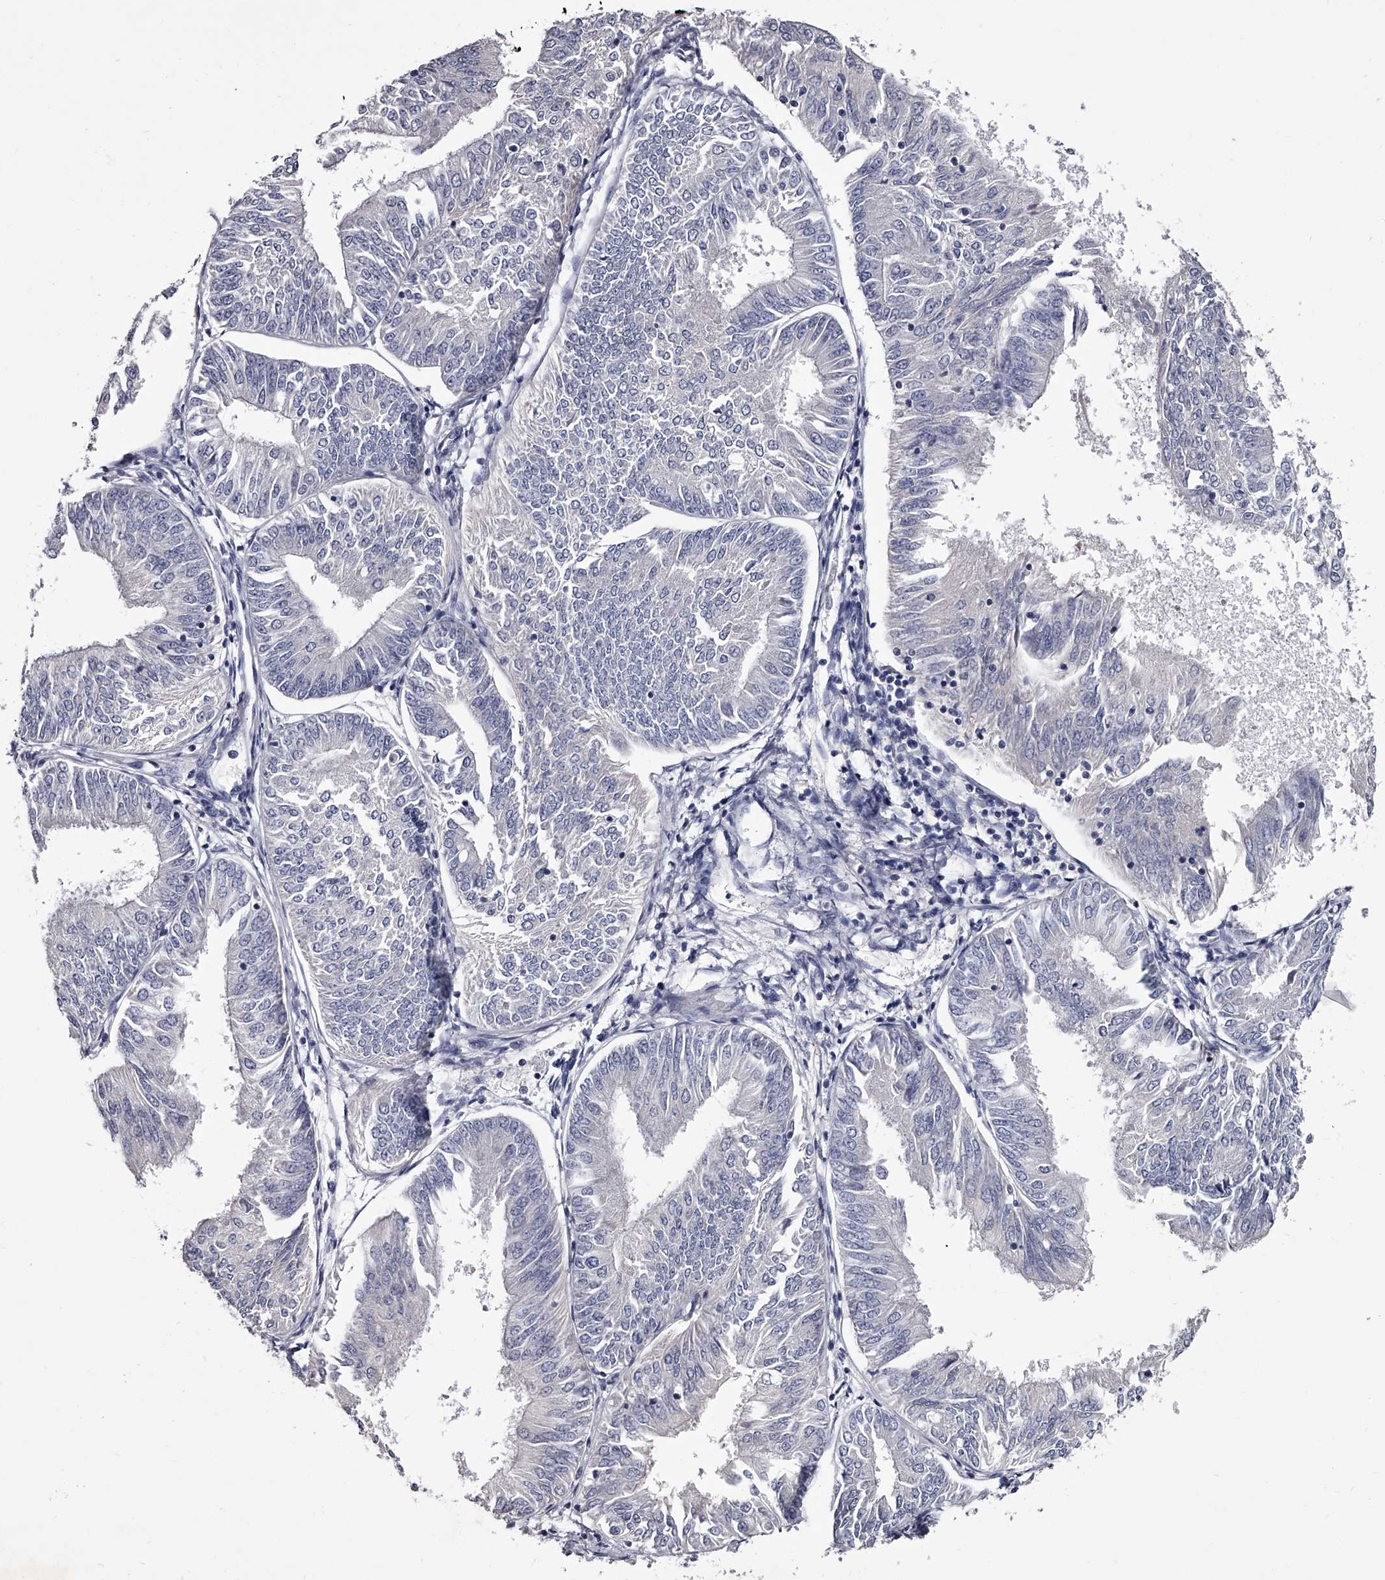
{"staining": {"intensity": "negative", "quantity": "none", "location": "none"}, "tissue": "endometrial cancer", "cell_type": "Tumor cells", "image_type": "cancer", "snomed": [{"axis": "morphology", "description": "Adenocarcinoma, NOS"}, {"axis": "topography", "description": "Endometrium"}], "caption": "DAB immunohistochemical staining of human endometrial cancer (adenocarcinoma) displays no significant expression in tumor cells.", "gene": "GAPVD1", "patient": {"sex": "female", "age": 58}}